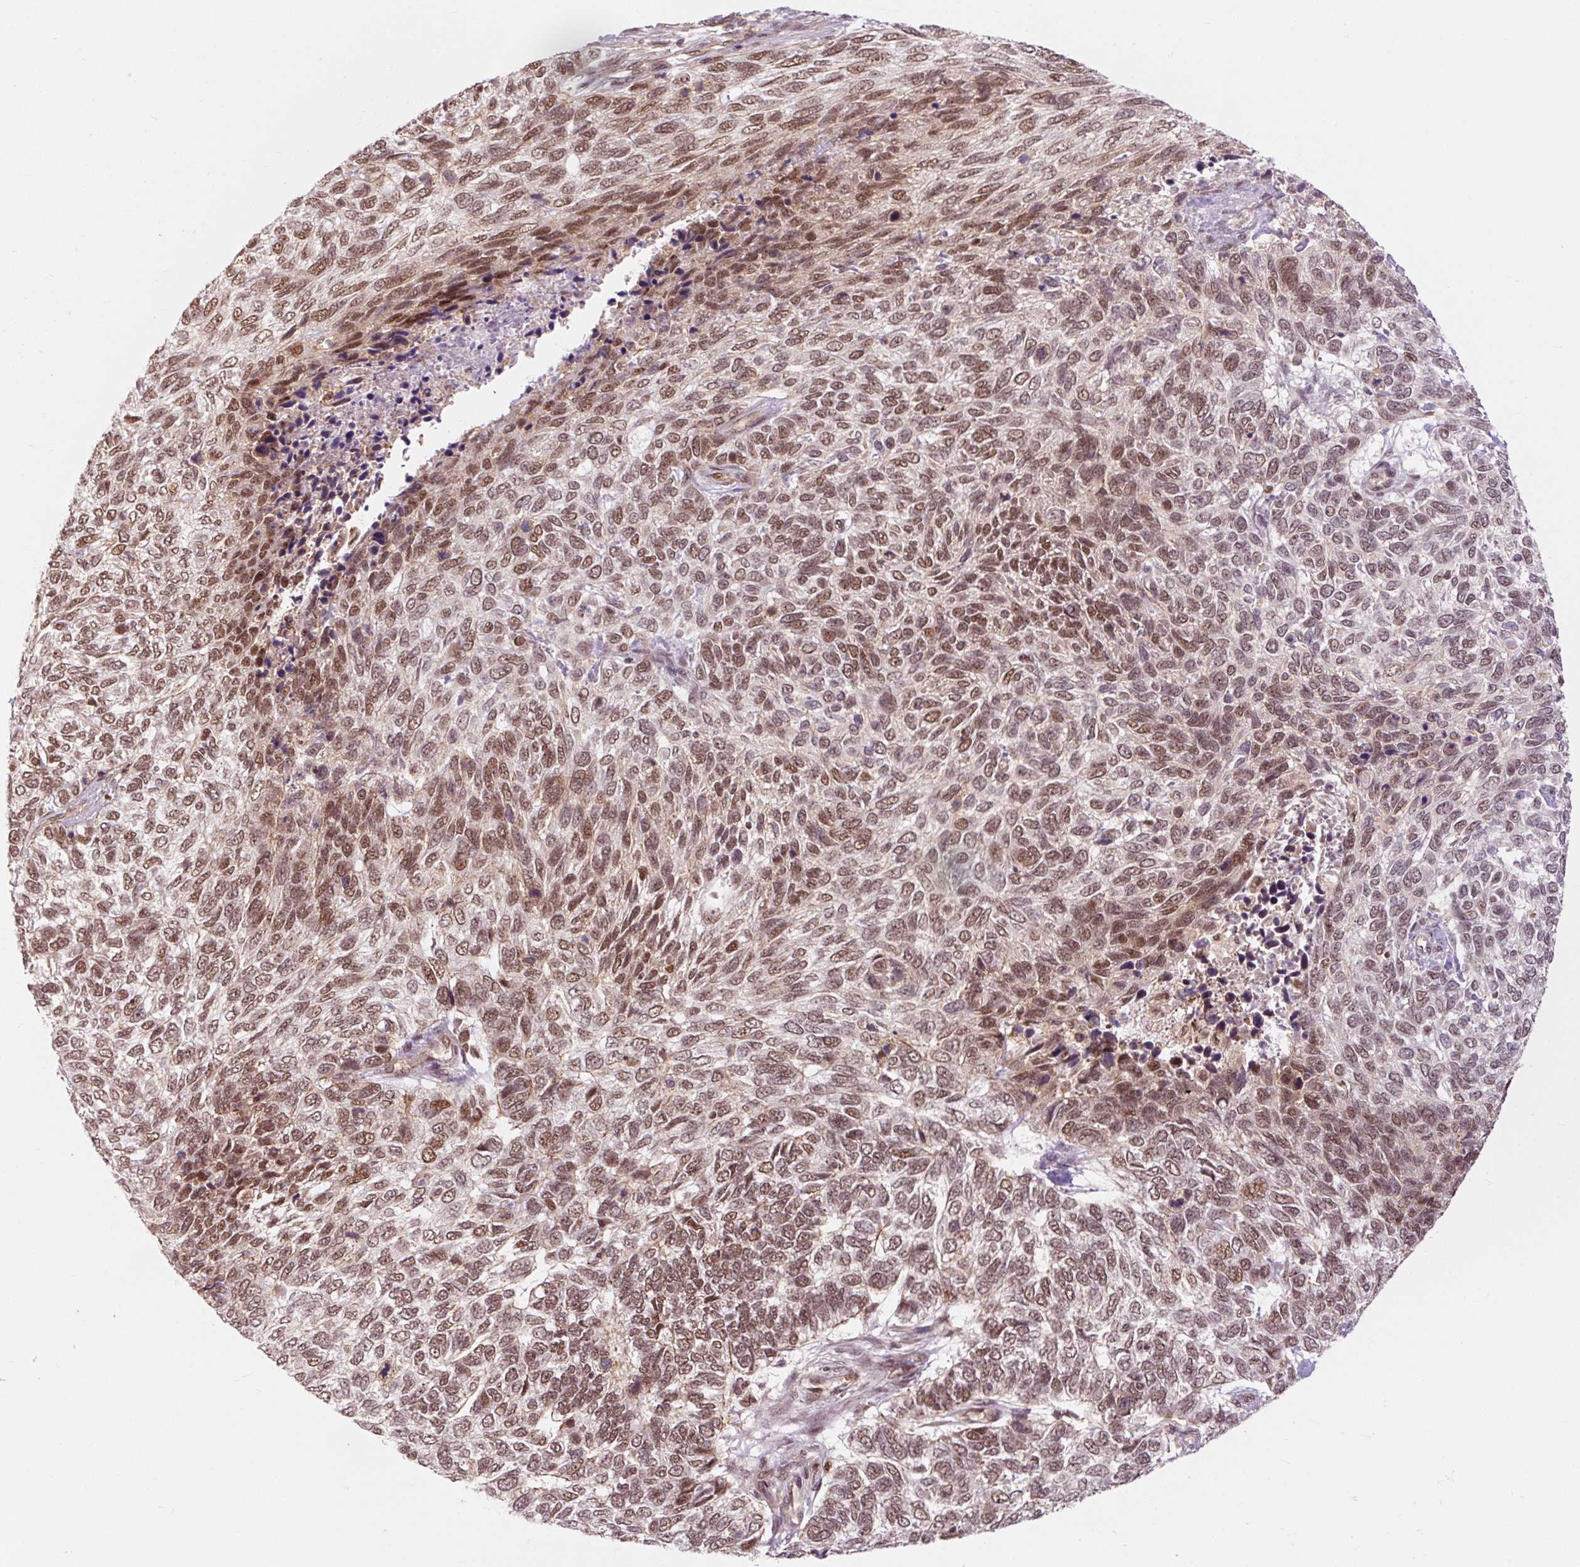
{"staining": {"intensity": "moderate", "quantity": ">75%", "location": "nuclear"}, "tissue": "skin cancer", "cell_type": "Tumor cells", "image_type": "cancer", "snomed": [{"axis": "morphology", "description": "Basal cell carcinoma"}, {"axis": "topography", "description": "Skin"}], "caption": "Immunohistochemistry of human basal cell carcinoma (skin) shows medium levels of moderate nuclear positivity in about >75% of tumor cells.", "gene": "CSTF1", "patient": {"sex": "female", "age": 65}}